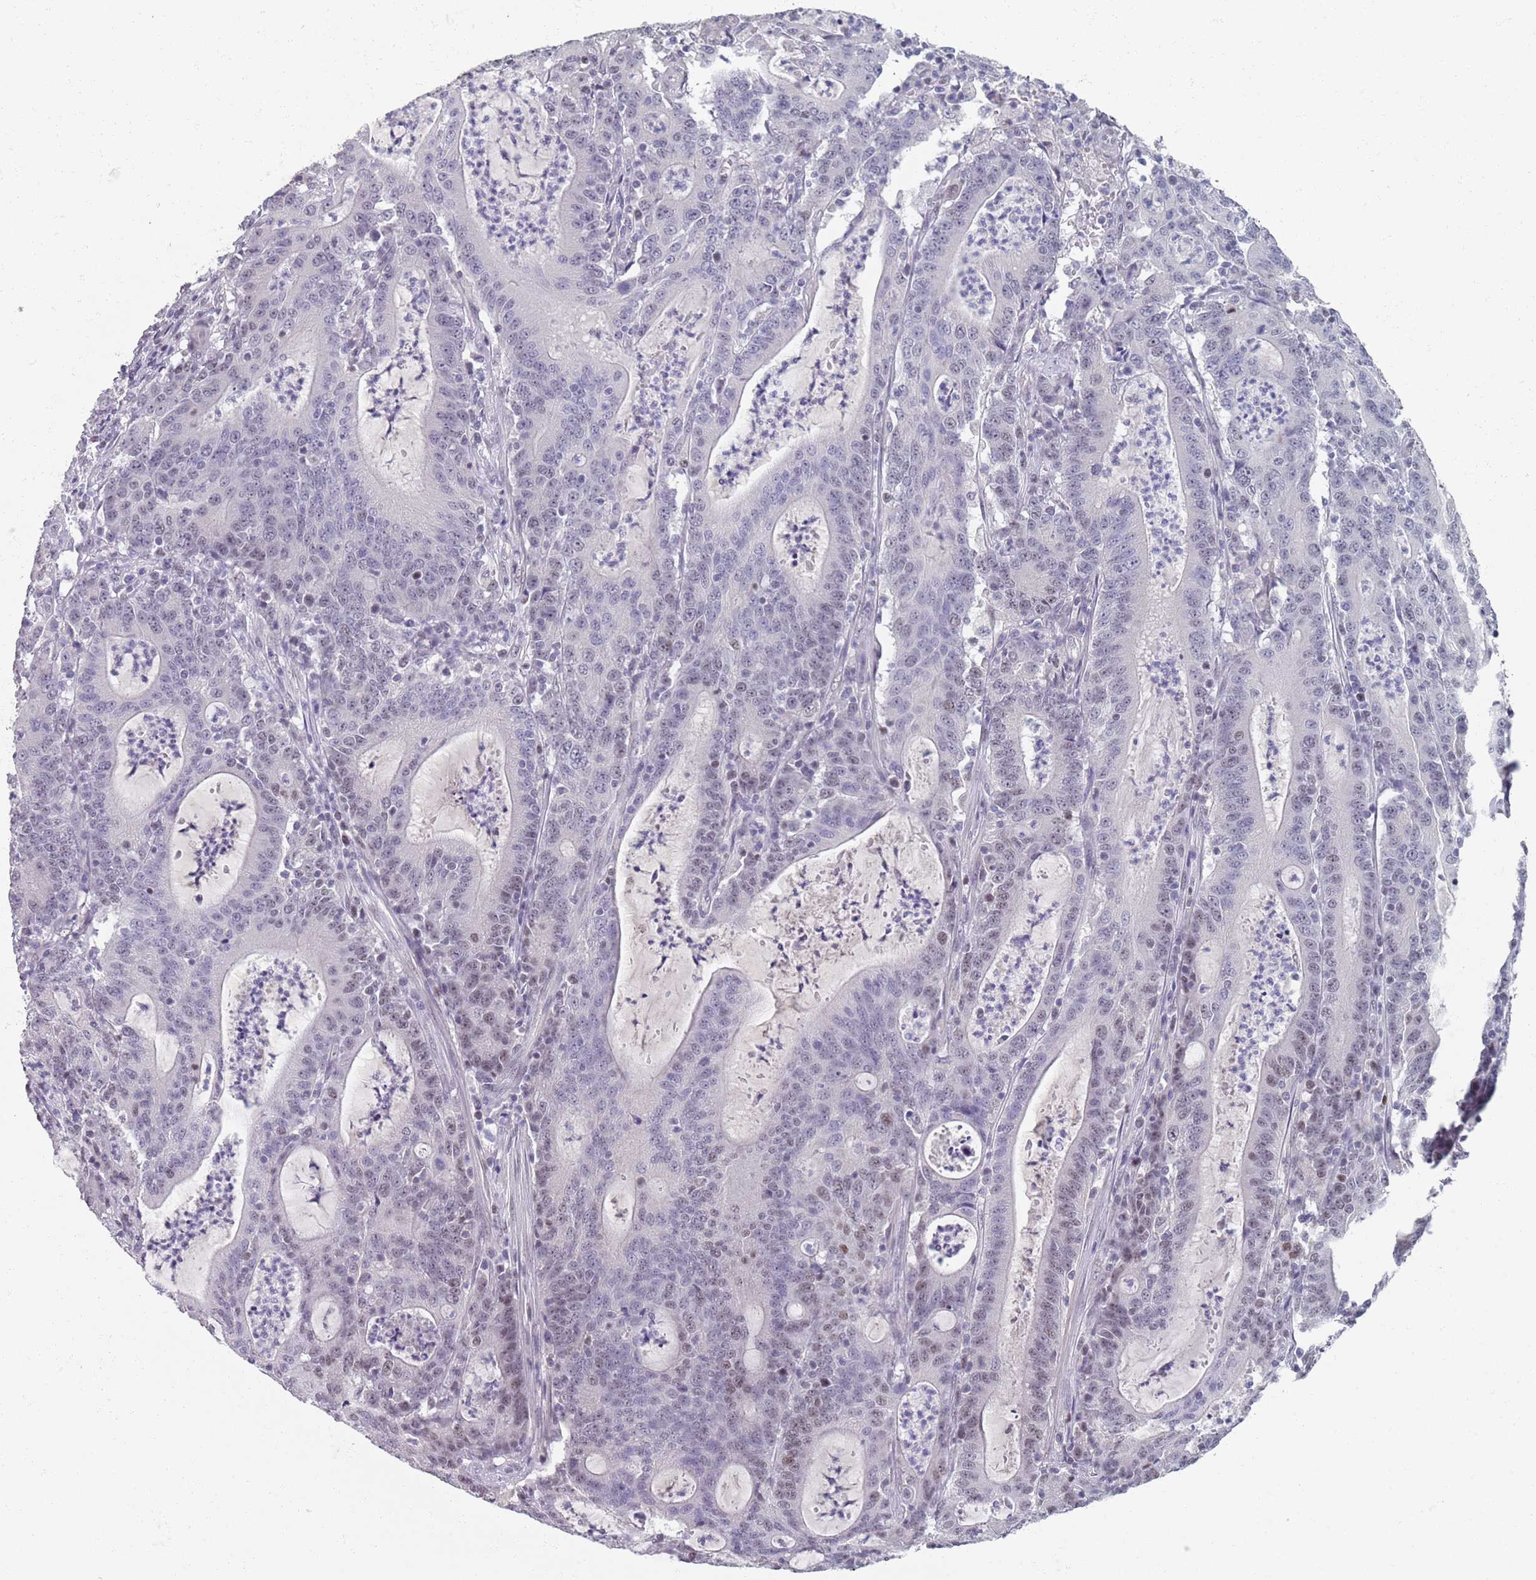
{"staining": {"intensity": "moderate", "quantity": "<25%", "location": "nuclear"}, "tissue": "colorectal cancer", "cell_type": "Tumor cells", "image_type": "cancer", "snomed": [{"axis": "morphology", "description": "Adenocarcinoma, NOS"}, {"axis": "topography", "description": "Colon"}], "caption": "Tumor cells display low levels of moderate nuclear positivity in approximately <25% of cells in adenocarcinoma (colorectal). (DAB (3,3'-diaminobenzidine) = brown stain, brightfield microscopy at high magnification).", "gene": "SAMD1", "patient": {"sex": "male", "age": 83}}